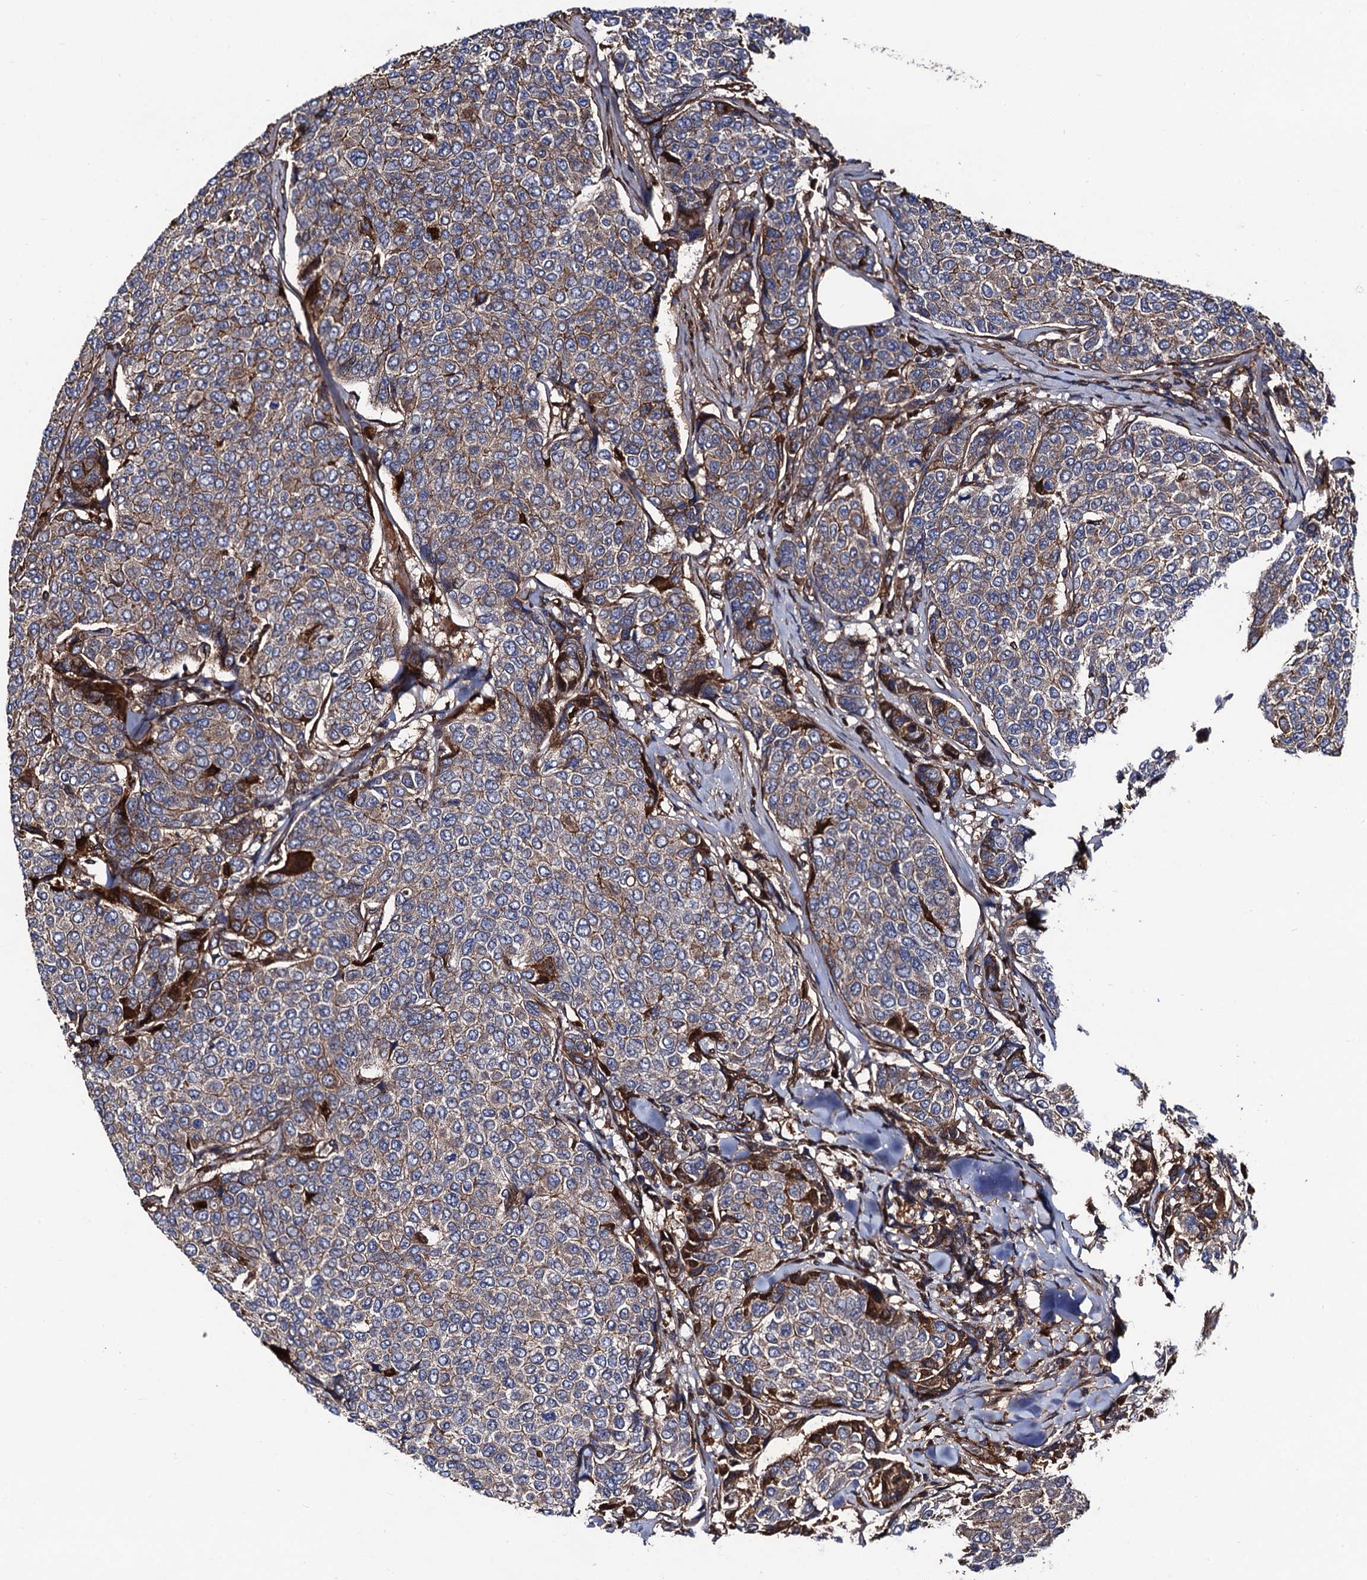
{"staining": {"intensity": "moderate", "quantity": ">75%", "location": "cytoplasmic/membranous"}, "tissue": "breast cancer", "cell_type": "Tumor cells", "image_type": "cancer", "snomed": [{"axis": "morphology", "description": "Duct carcinoma"}, {"axis": "topography", "description": "Breast"}], "caption": "Moderate cytoplasmic/membranous positivity is seen in approximately >75% of tumor cells in infiltrating ductal carcinoma (breast).", "gene": "CIP2A", "patient": {"sex": "female", "age": 55}}